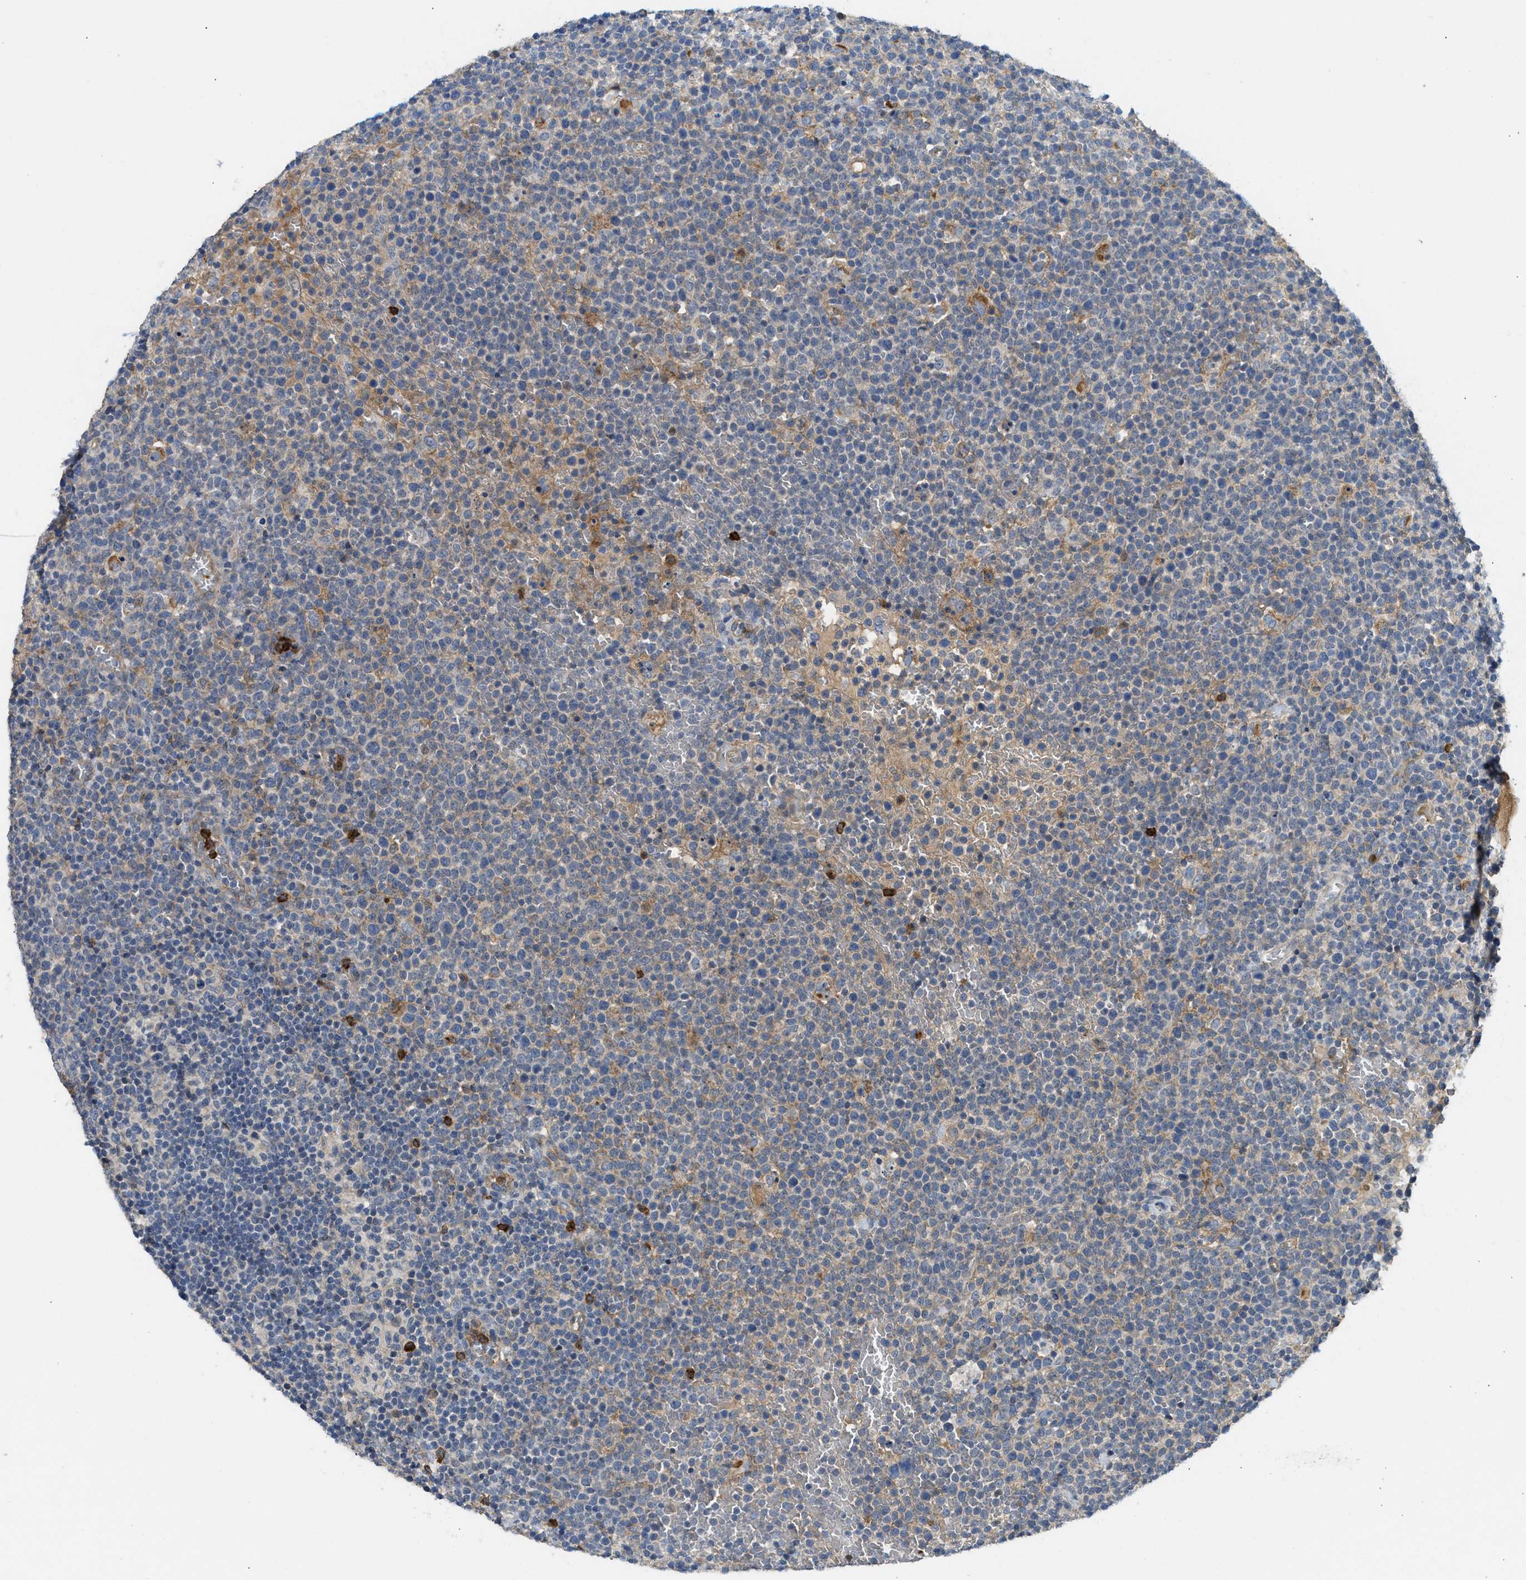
{"staining": {"intensity": "weak", "quantity": "25%-75%", "location": "cytoplasmic/membranous"}, "tissue": "lymphoma", "cell_type": "Tumor cells", "image_type": "cancer", "snomed": [{"axis": "morphology", "description": "Malignant lymphoma, non-Hodgkin's type, High grade"}, {"axis": "topography", "description": "Lymph node"}], "caption": "Lymphoma stained with a protein marker exhibits weak staining in tumor cells.", "gene": "RHBDF2", "patient": {"sex": "male", "age": 61}}